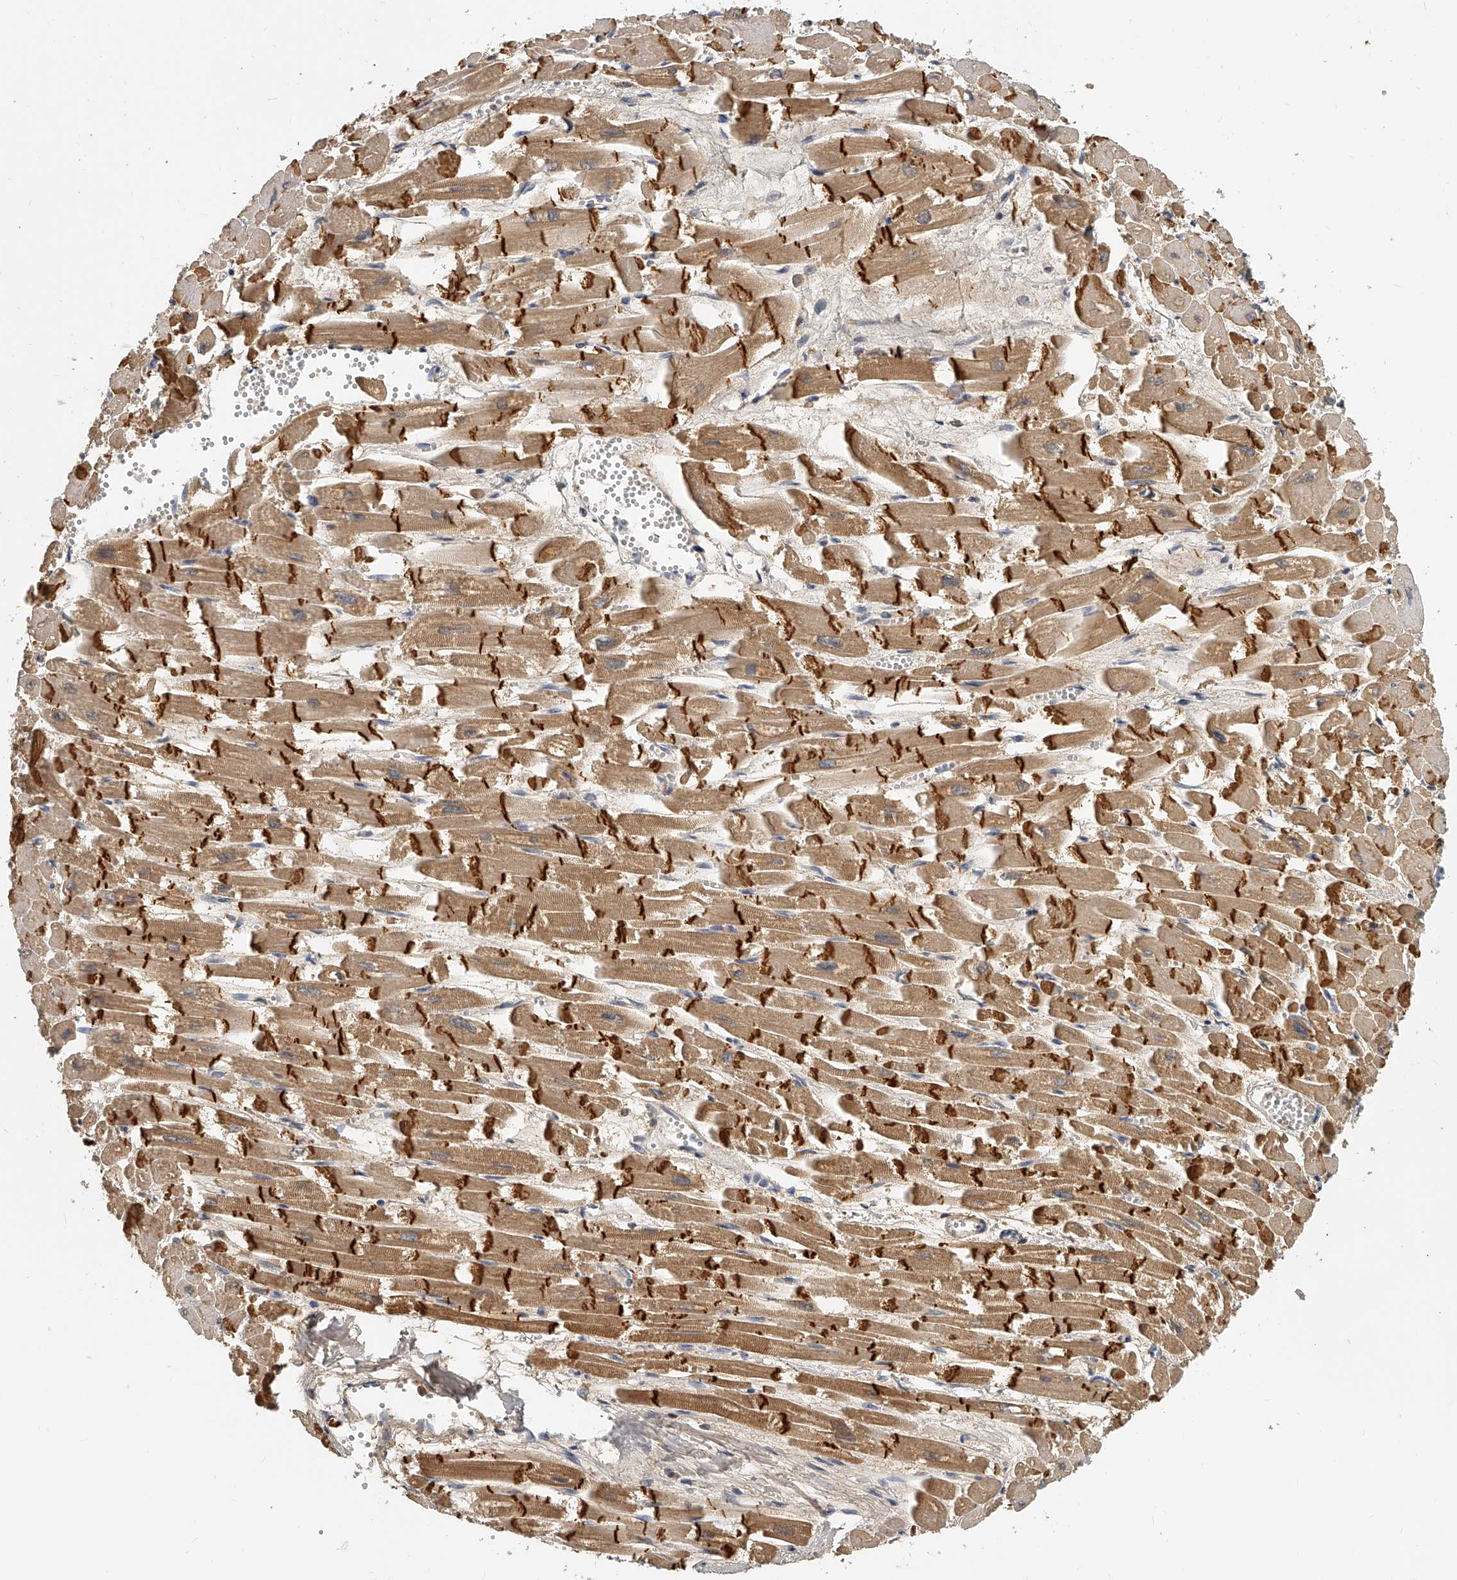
{"staining": {"intensity": "strong", "quantity": "25%-75%", "location": "cytoplasmic/membranous"}, "tissue": "heart muscle", "cell_type": "Cardiomyocytes", "image_type": "normal", "snomed": [{"axis": "morphology", "description": "Normal tissue, NOS"}, {"axis": "topography", "description": "Heart"}], "caption": "IHC (DAB (3,3'-diaminobenzidine)) staining of benign human heart muscle demonstrates strong cytoplasmic/membranous protein expression in about 25%-75% of cardiomyocytes.", "gene": "KLHL7", "patient": {"sex": "male", "age": 54}}